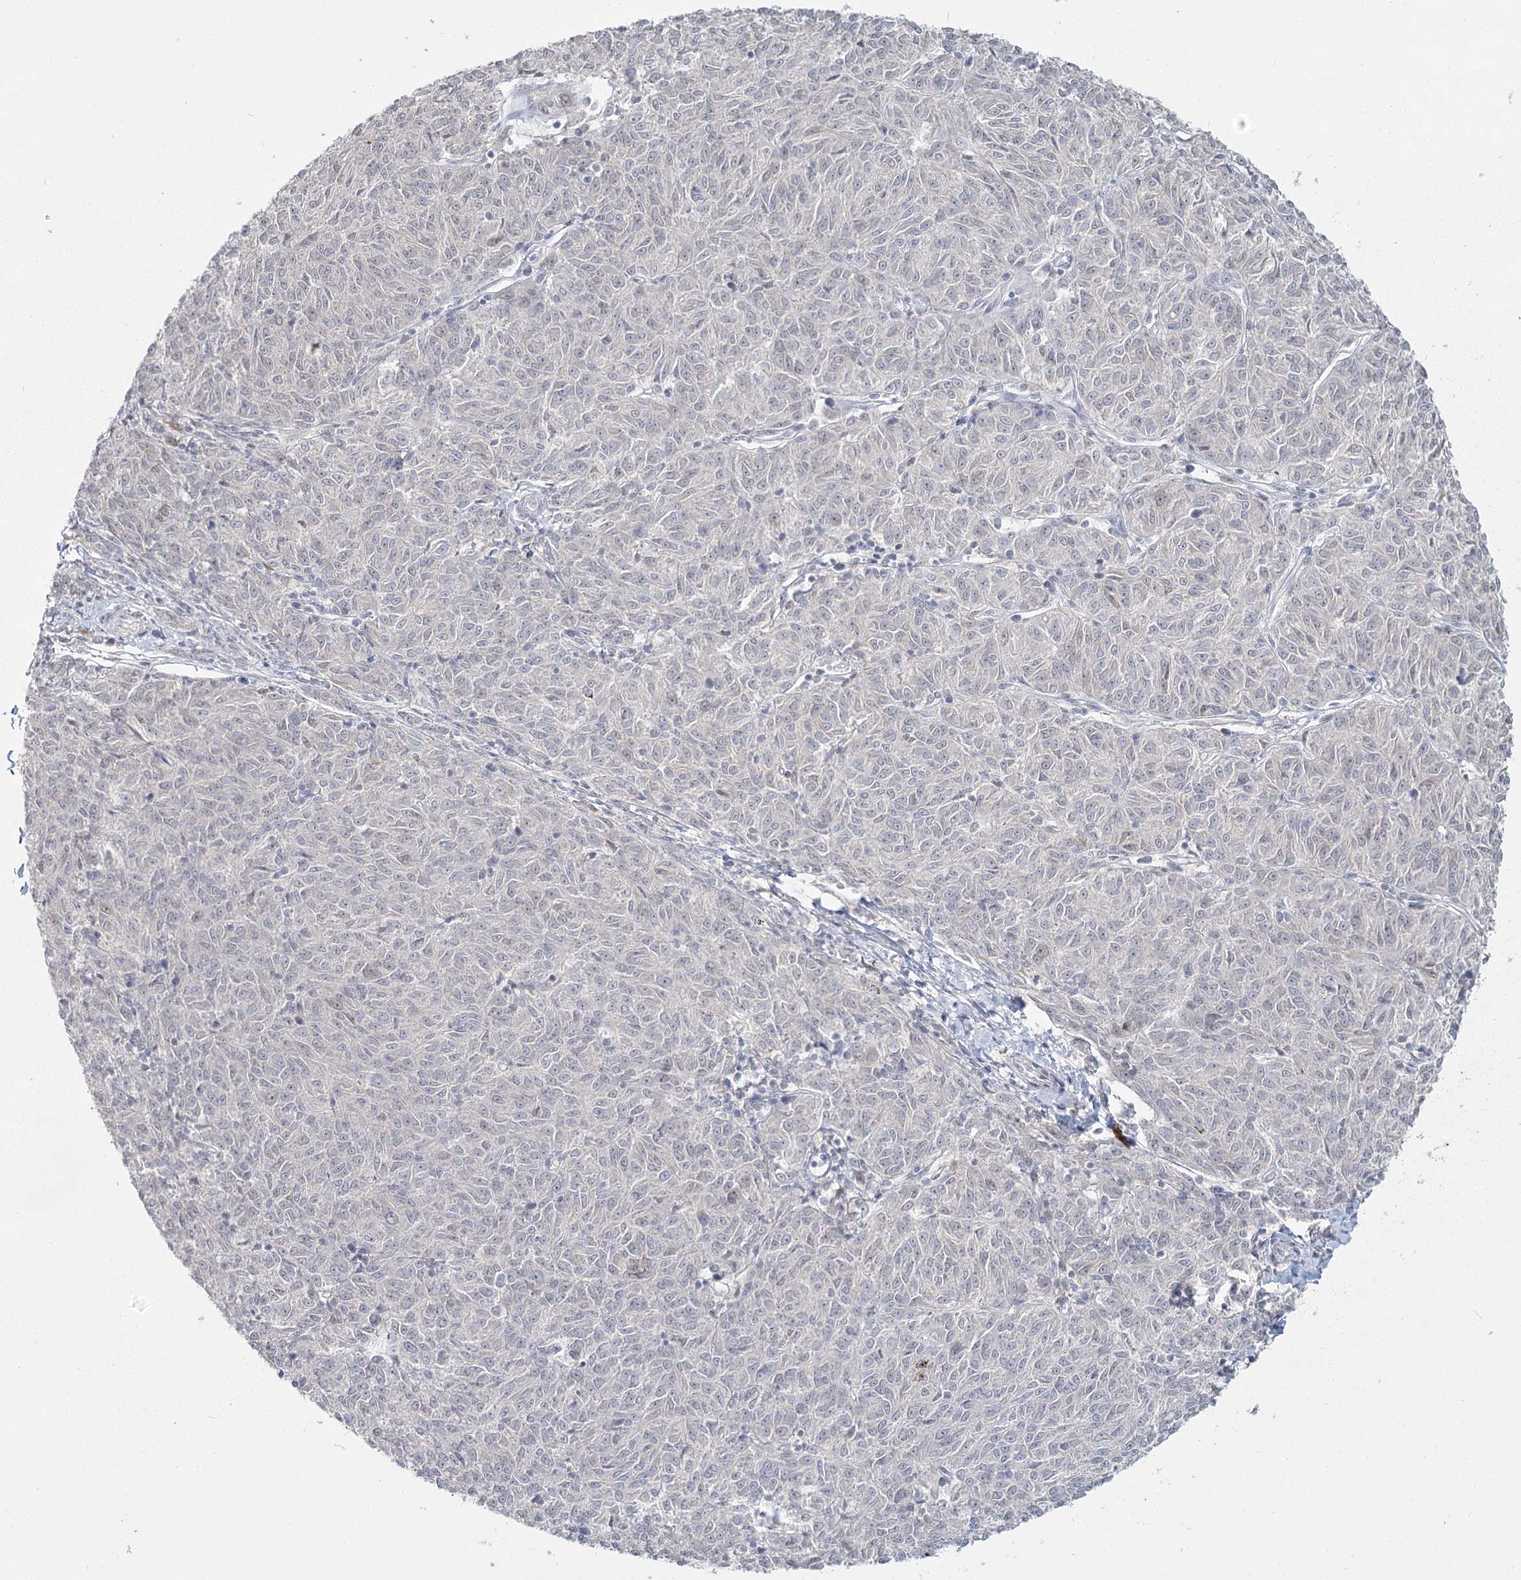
{"staining": {"intensity": "negative", "quantity": "none", "location": "none"}, "tissue": "melanoma", "cell_type": "Tumor cells", "image_type": "cancer", "snomed": [{"axis": "morphology", "description": "Malignant melanoma, NOS"}, {"axis": "topography", "description": "Skin"}], "caption": "Immunohistochemistry of human melanoma exhibits no expression in tumor cells. The staining was performed using DAB to visualize the protein expression in brown, while the nuclei were stained in blue with hematoxylin (Magnification: 20x).", "gene": "LY6G5C", "patient": {"sex": "female", "age": 72}}